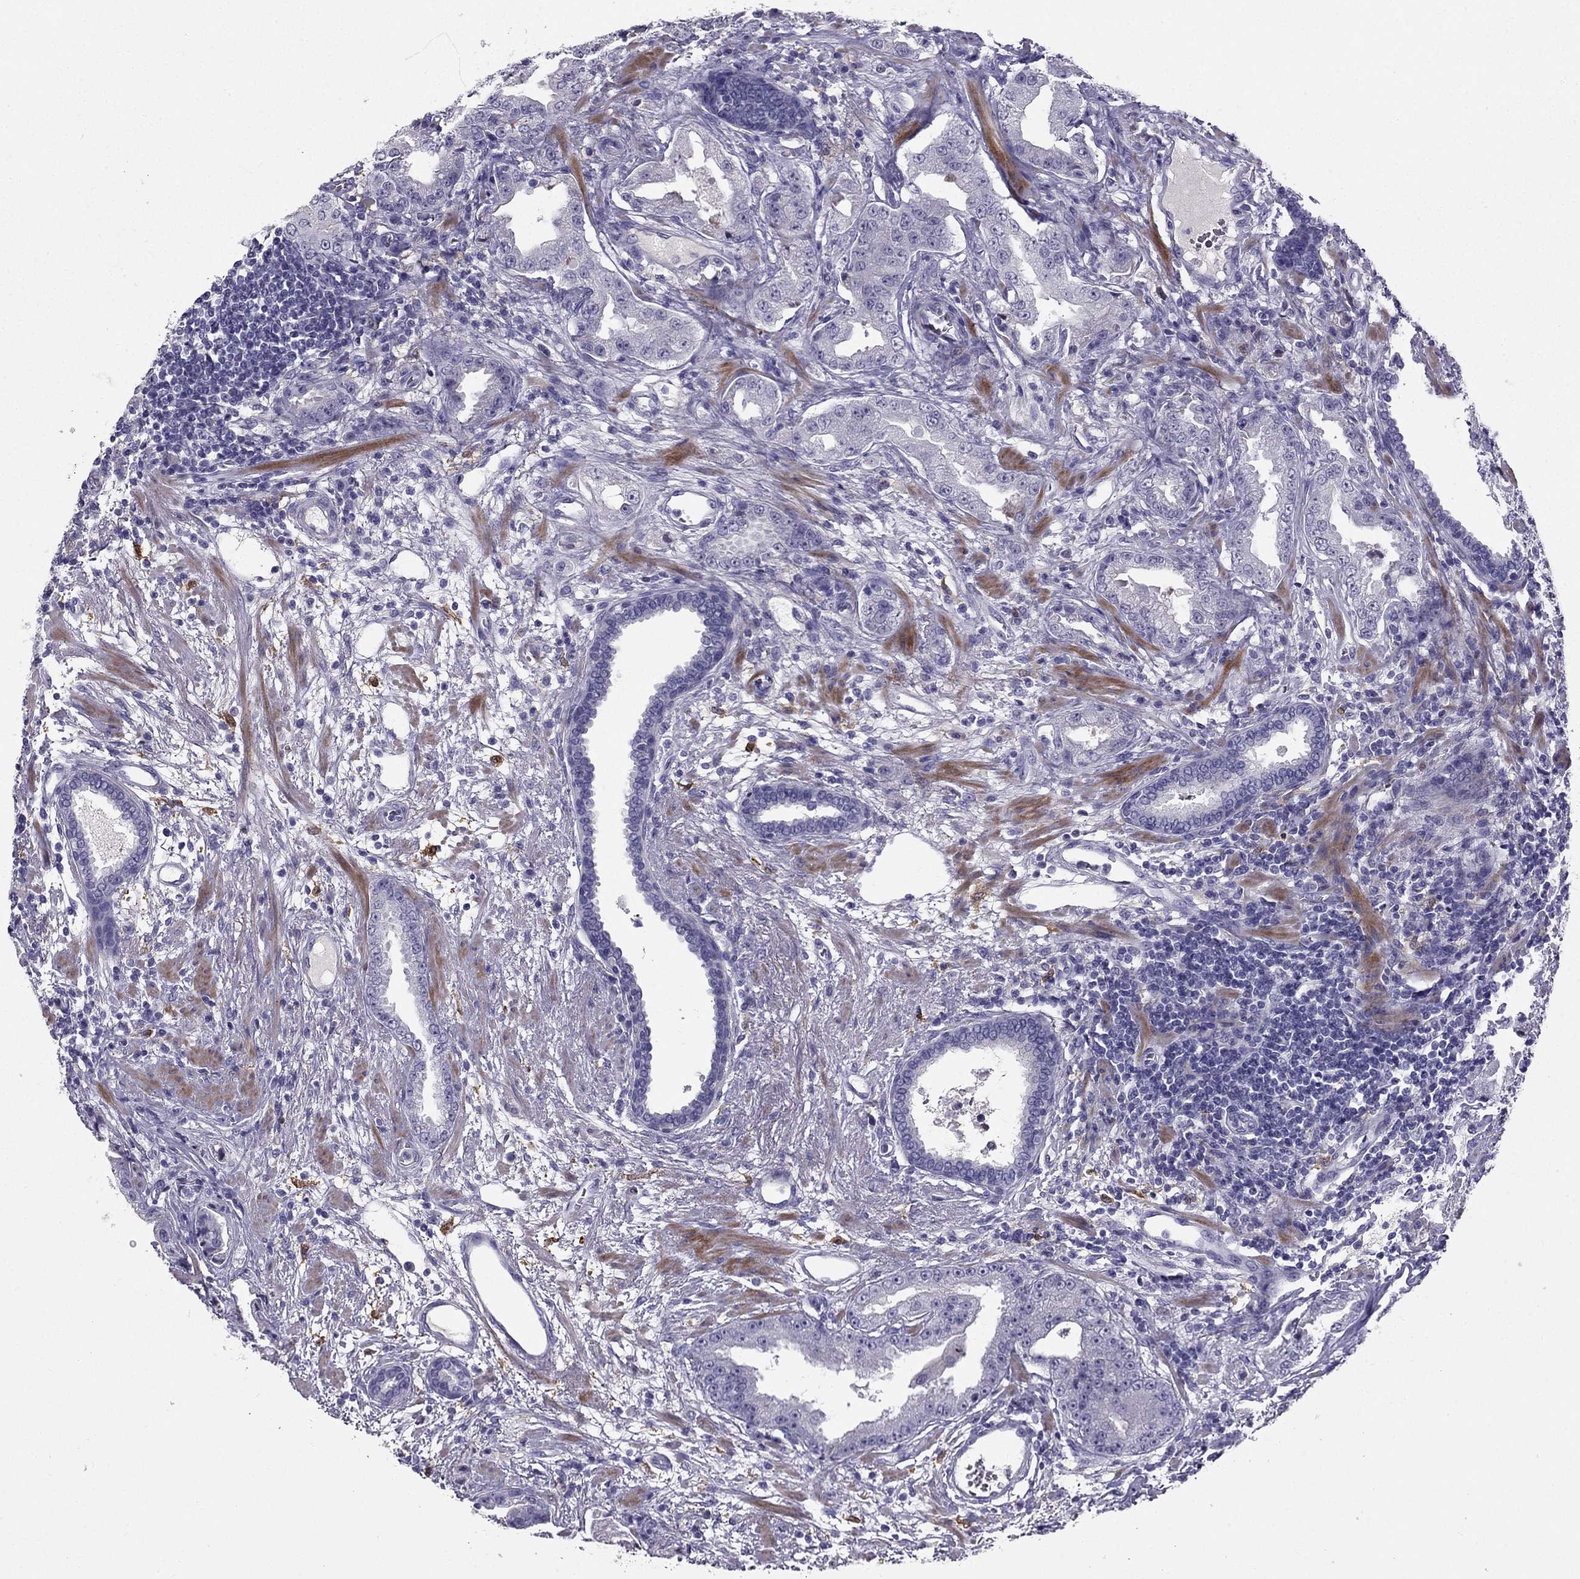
{"staining": {"intensity": "negative", "quantity": "none", "location": "none"}, "tissue": "prostate cancer", "cell_type": "Tumor cells", "image_type": "cancer", "snomed": [{"axis": "morphology", "description": "Adenocarcinoma, Low grade"}, {"axis": "topography", "description": "Prostate"}], "caption": "A micrograph of human low-grade adenocarcinoma (prostate) is negative for staining in tumor cells.", "gene": "LMTK3", "patient": {"sex": "male", "age": 62}}